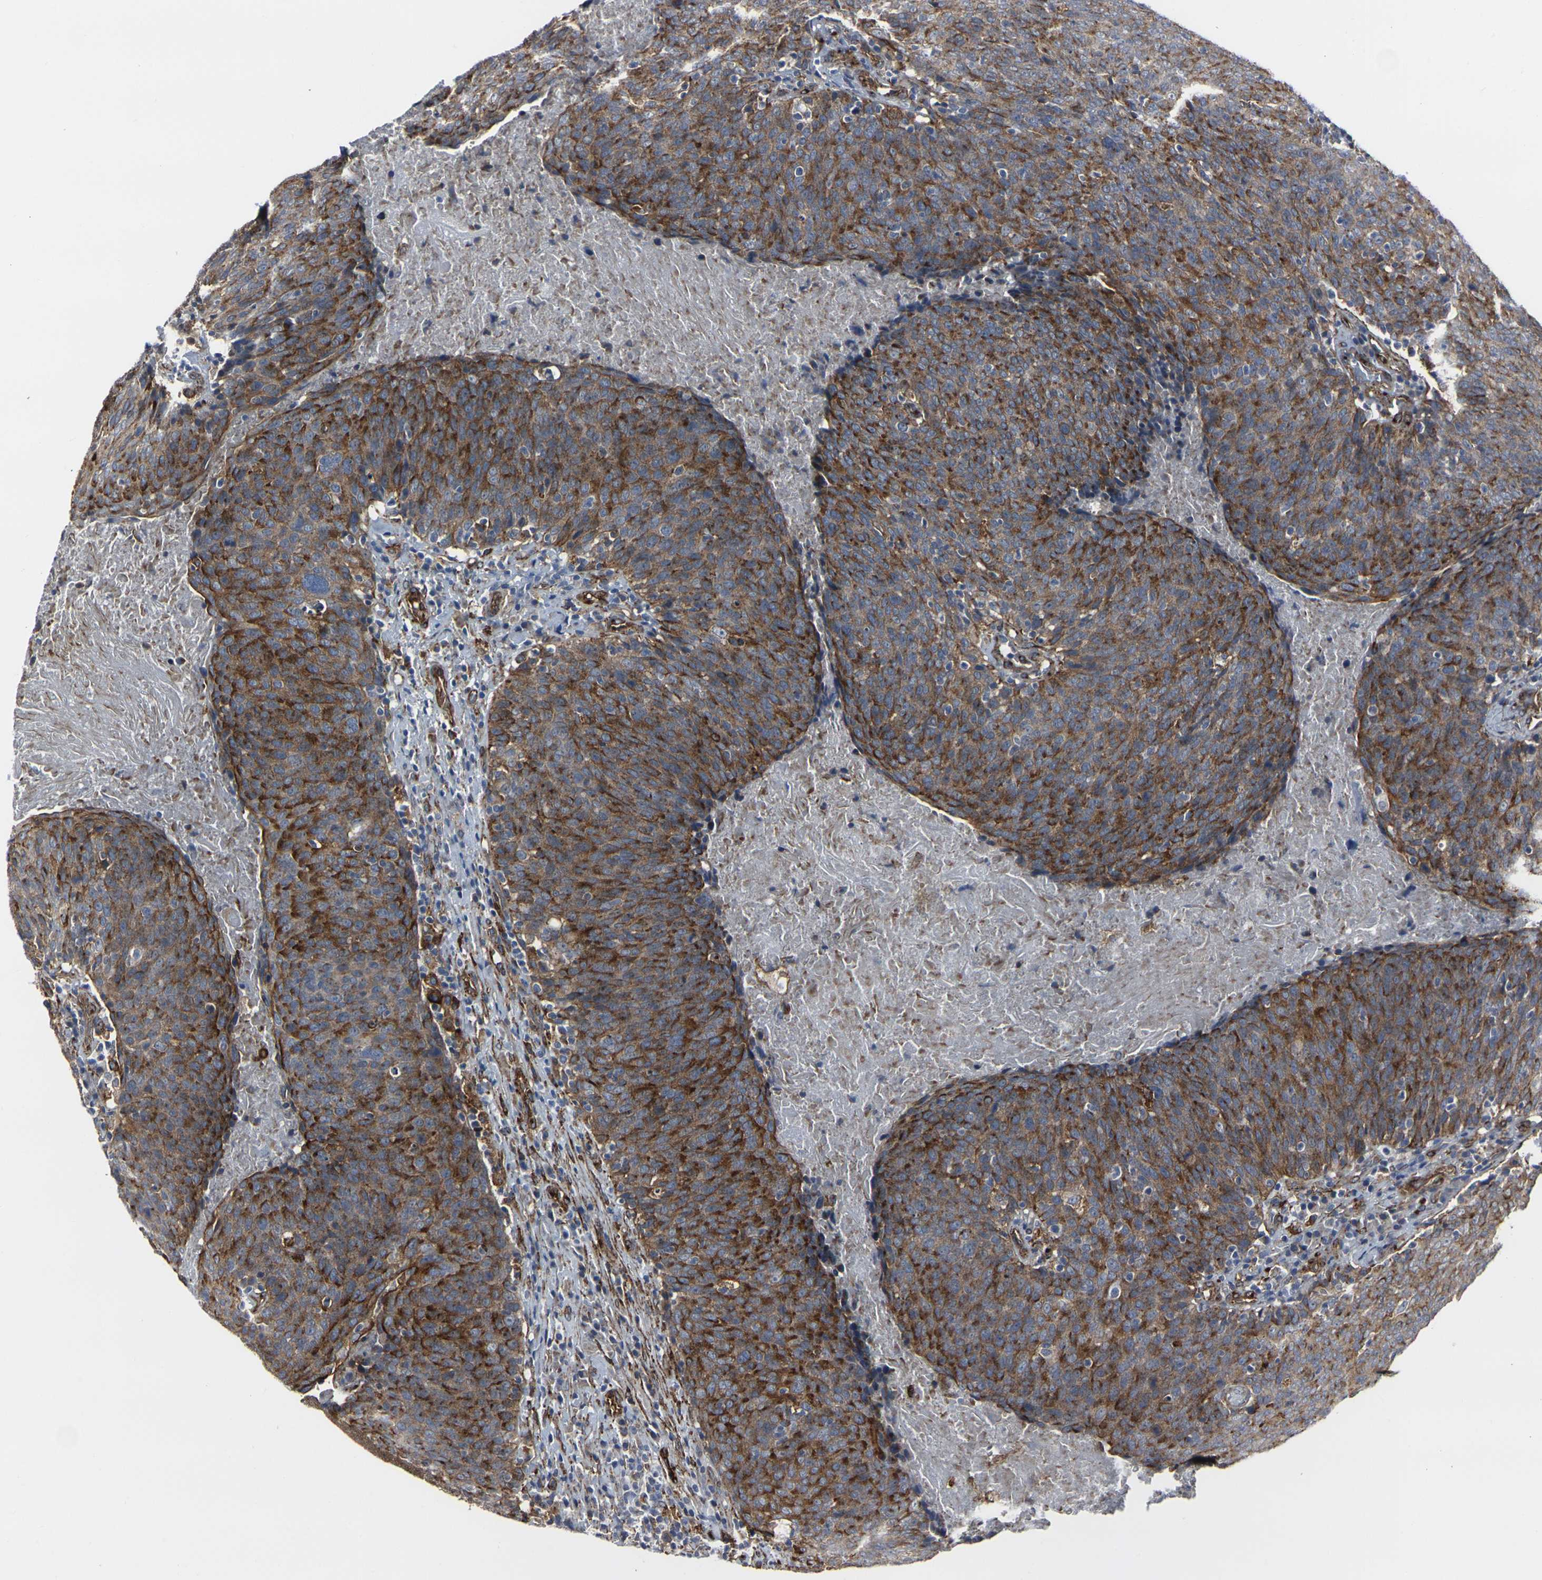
{"staining": {"intensity": "strong", "quantity": "25%-75%", "location": "cytoplasmic/membranous"}, "tissue": "head and neck cancer", "cell_type": "Tumor cells", "image_type": "cancer", "snomed": [{"axis": "morphology", "description": "Squamous cell carcinoma, NOS"}, {"axis": "morphology", "description": "Squamous cell carcinoma, metastatic, NOS"}, {"axis": "topography", "description": "Lymph node"}, {"axis": "topography", "description": "Head-Neck"}], "caption": "Tumor cells show strong cytoplasmic/membranous expression in about 25%-75% of cells in squamous cell carcinoma (head and neck).", "gene": "MYOF", "patient": {"sex": "male", "age": 62}}